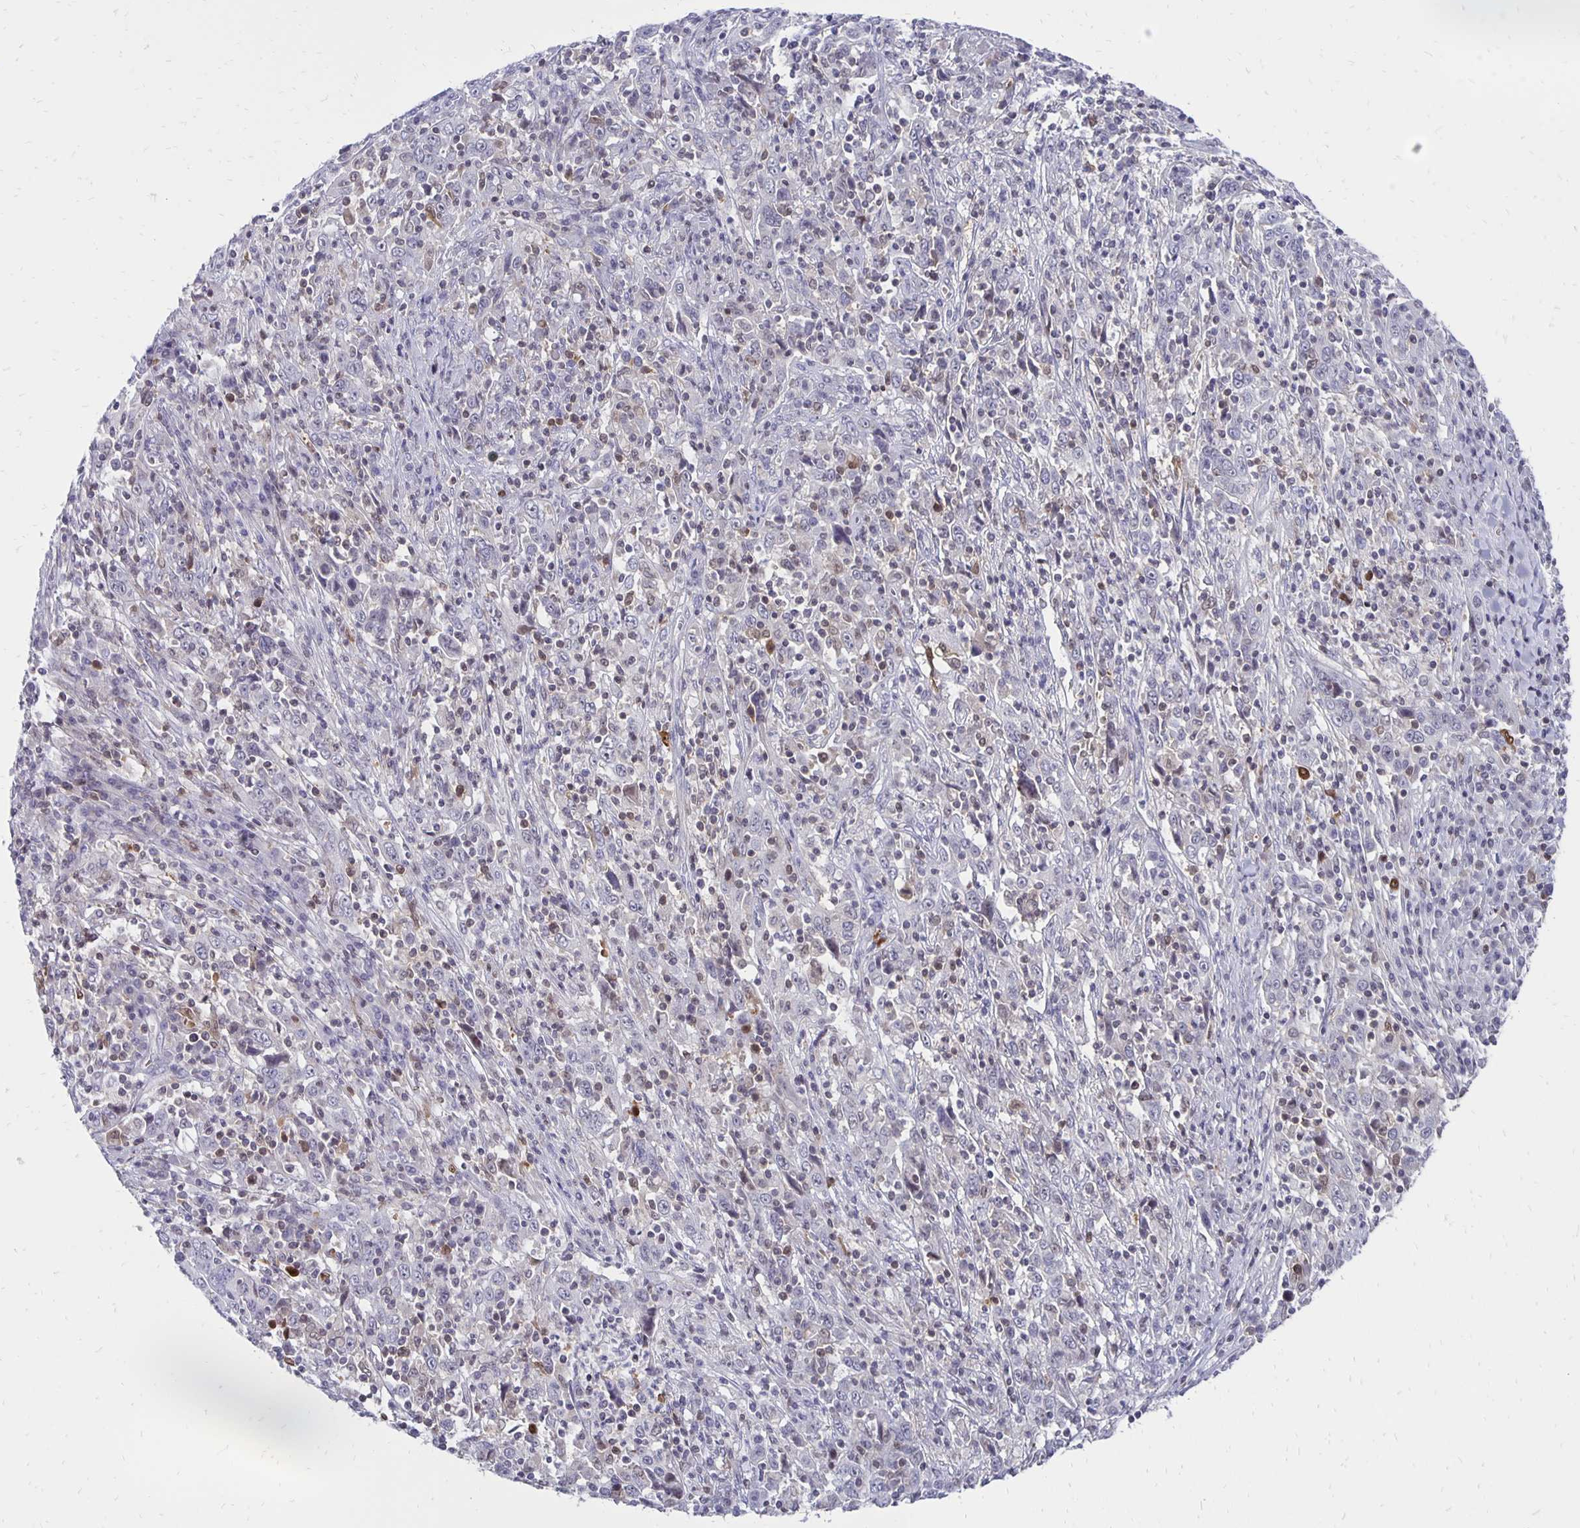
{"staining": {"intensity": "negative", "quantity": "none", "location": "none"}, "tissue": "cervical cancer", "cell_type": "Tumor cells", "image_type": "cancer", "snomed": [{"axis": "morphology", "description": "Squamous cell carcinoma, NOS"}, {"axis": "topography", "description": "Cervix"}], "caption": "Cervical cancer (squamous cell carcinoma) was stained to show a protein in brown. There is no significant staining in tumor cells. (Stains: DAB immunohistochemistry with hematoxylin counter stain, Microscopy: brightfield microscopy at high magnification).", "gene": "DCK", "patient": {"sex": "female", "age": 46}}